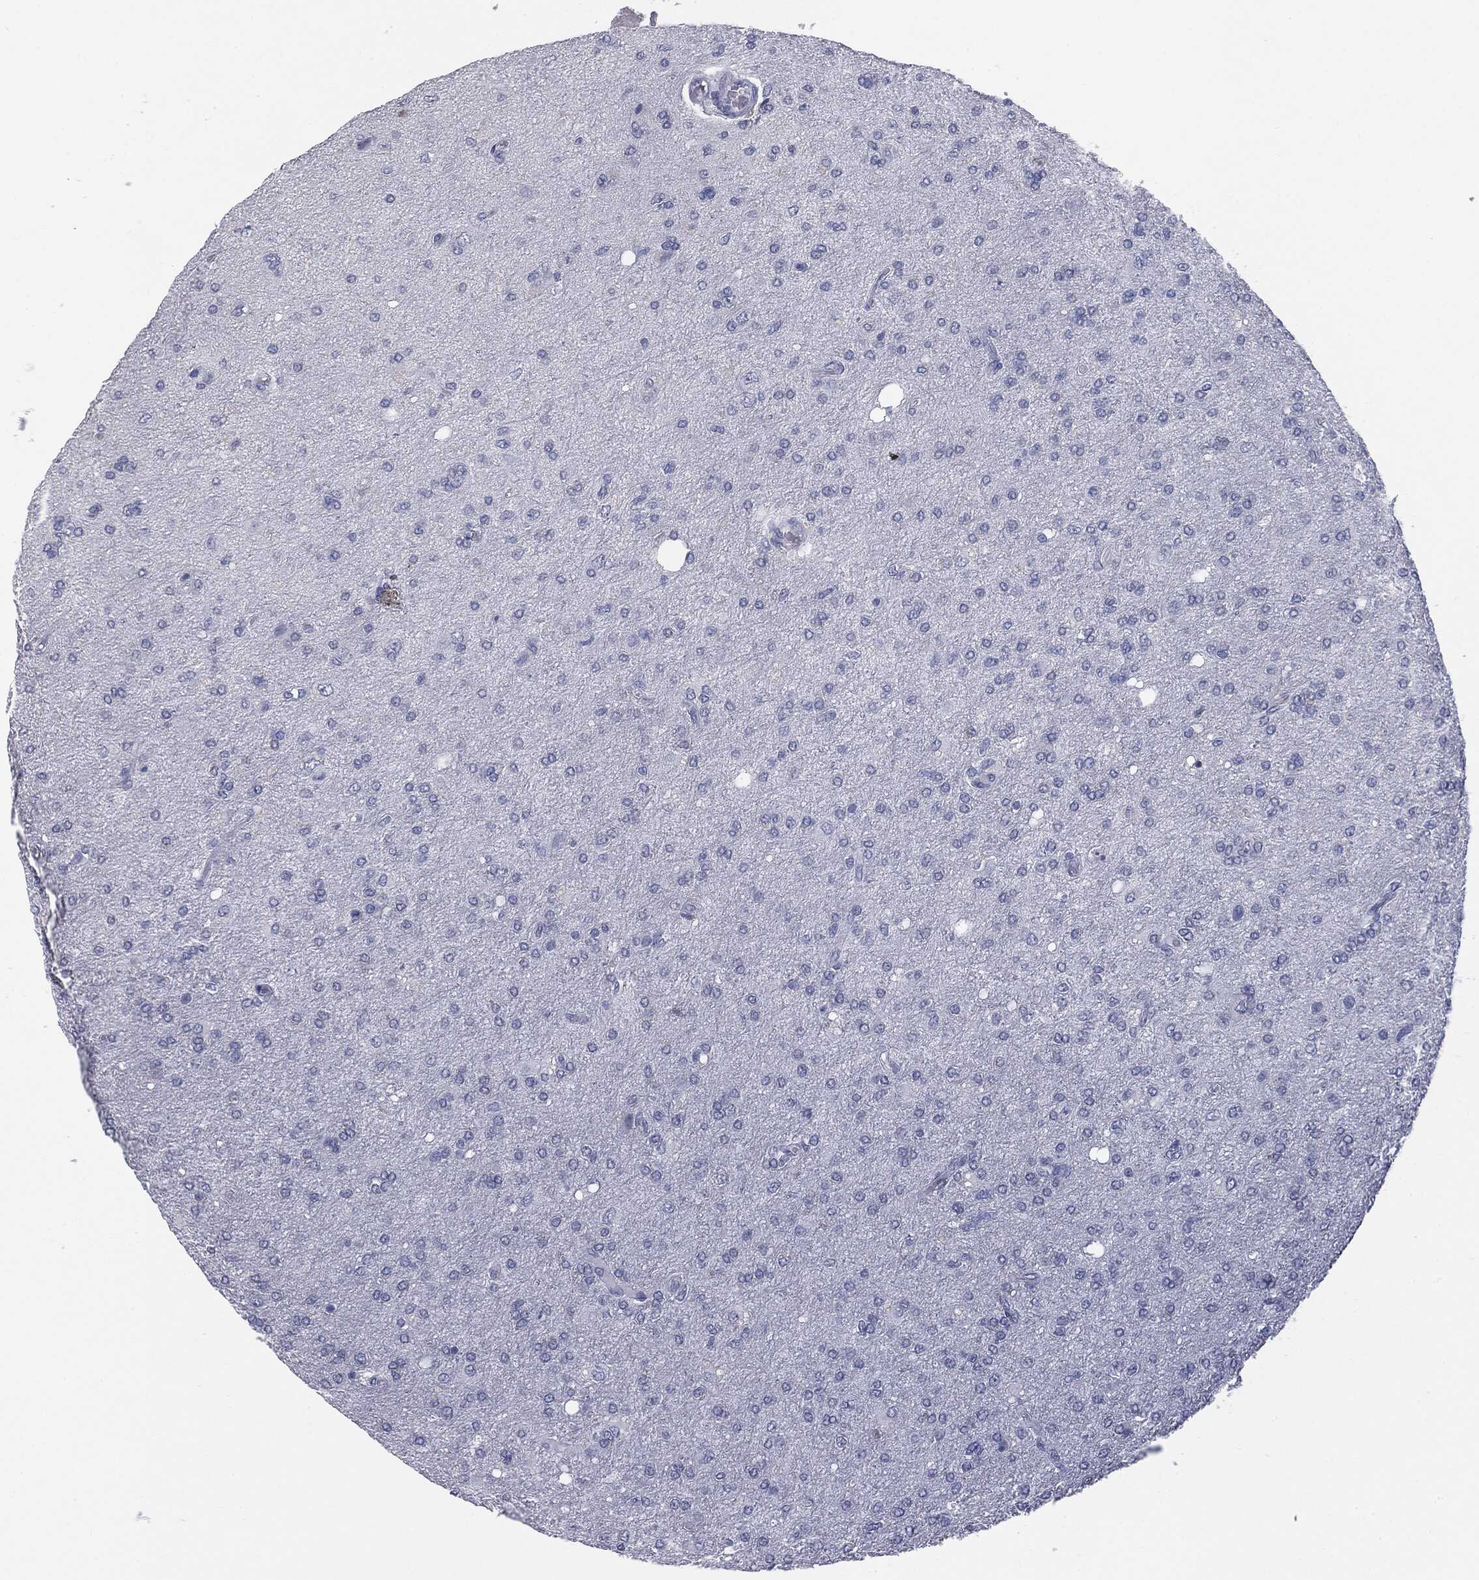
{"staining": {"intensity": "negative", "quantity": "none", "location": "none"}, "tissue": "glioma", "cell_type": "Tumor cells", "image_type": "cancer", "snomed": [{"axis": "morphology", "description": "Glioma, malignant, High grade"}, {"axis": "topography", "description": "Cerebral cortex"}], "caption": "The immunohistochemistry (IHC) image has no significant staining in tumor cells of malignant high-grade glioma tissue. Brightfield microscopy of immunohistochemistry stained with DAB (brown) and hematoxylin (blue), captured at high magnification.", "gene": "MUC1", "patient": {"sex": "male", "age": 70}}